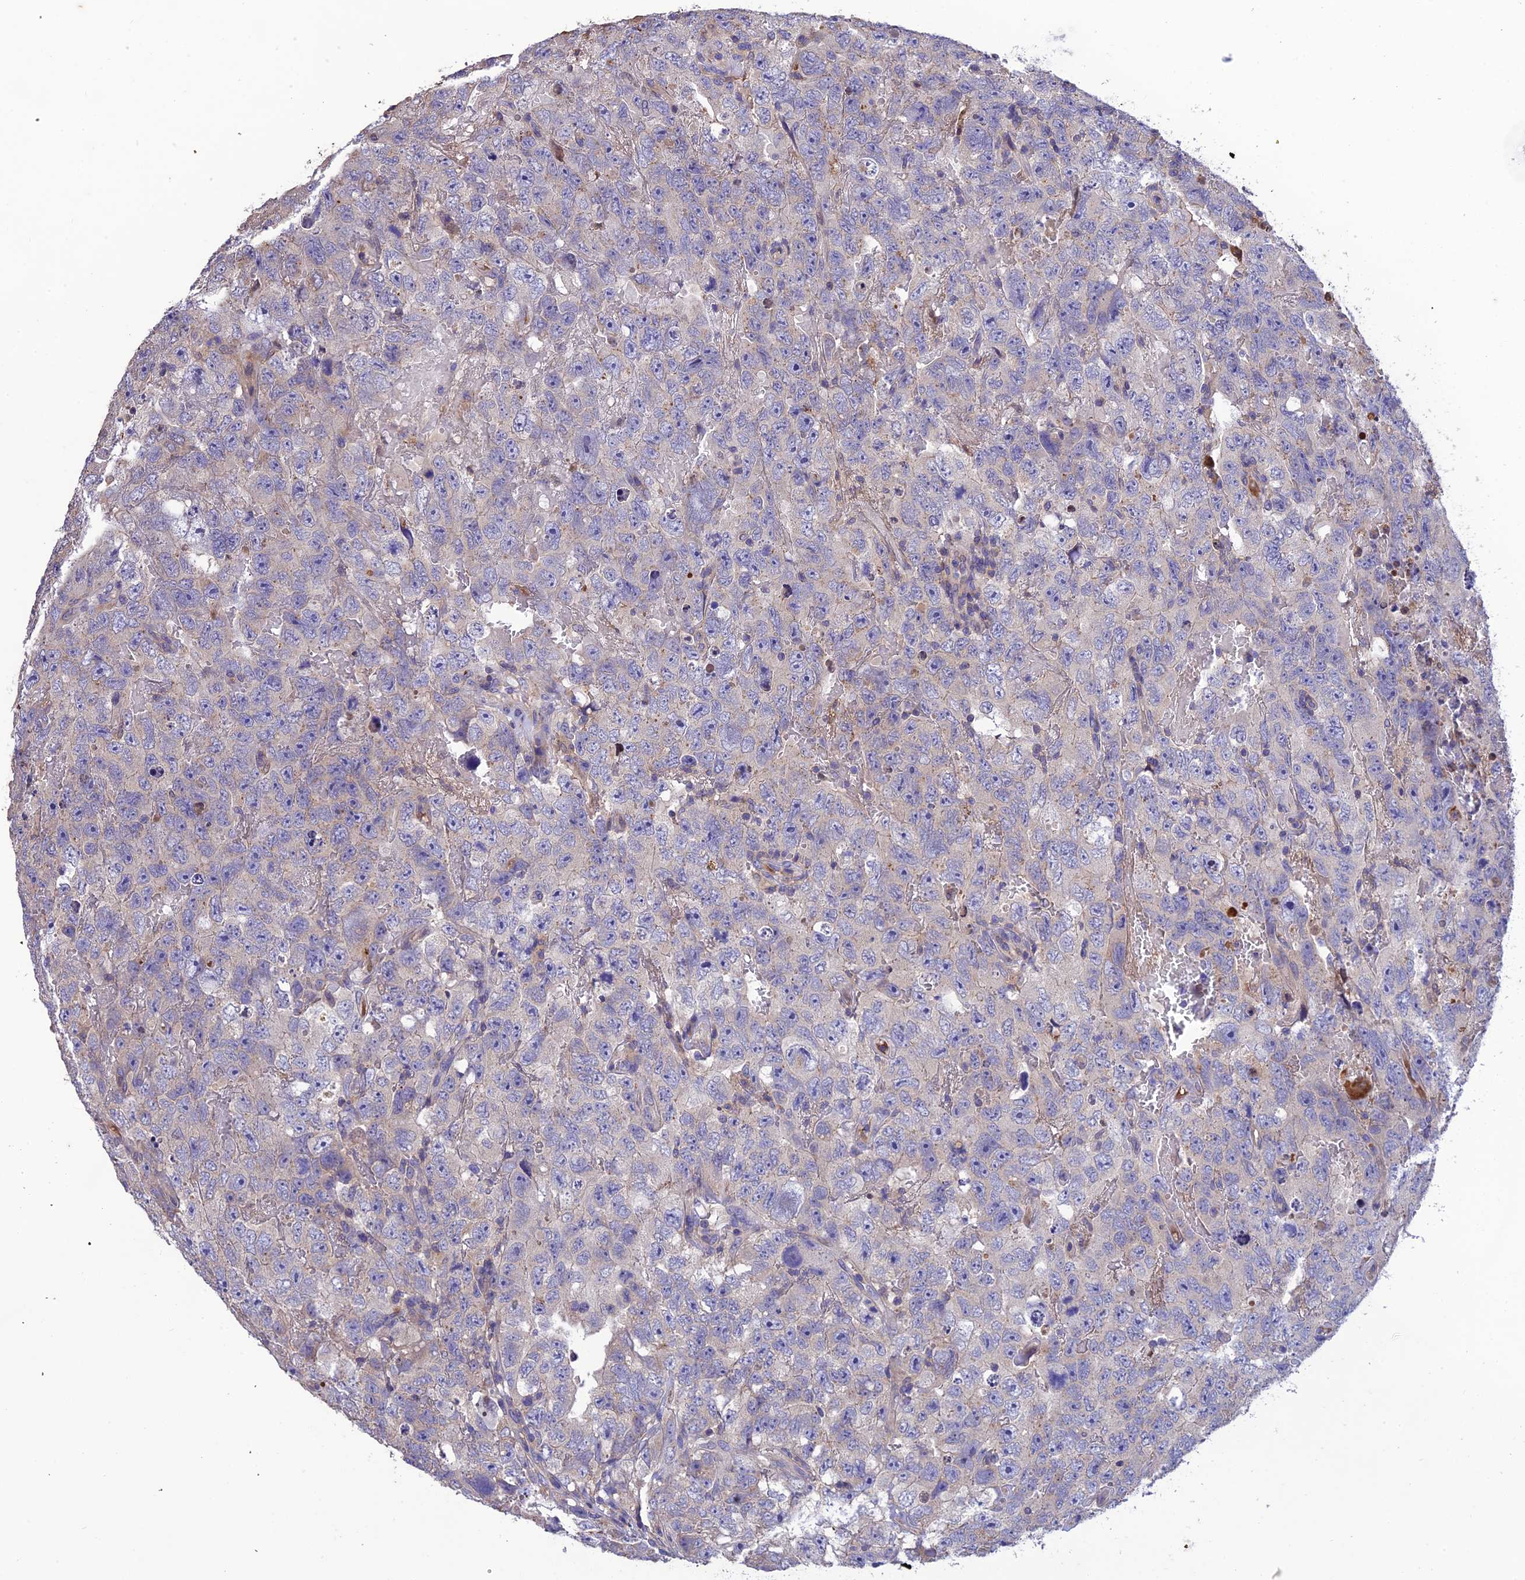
{"staining": {"intensity": "negative", "quantity": "none", "location": "none"}, "tissue": "testis cancer", "cell_type": "Tumor cells", "image_type": "cancer", "snomed": [{"axis": "morphology", "description": "Carcinoma, Embryonal, NOS"}, {"axis": "topography", "description": "Testis"}], "caption": "Immunohistochemistry (IHC) histopathology image of embryonal carcinoma (testis) stained for a protein (brown), which shows no staining in tumor cells. (DAB immunohistochemistry (IHC) with hematoxylin counter stain).", "gene": "MIOS", "patient": {"sex": "male", "age": 45}}